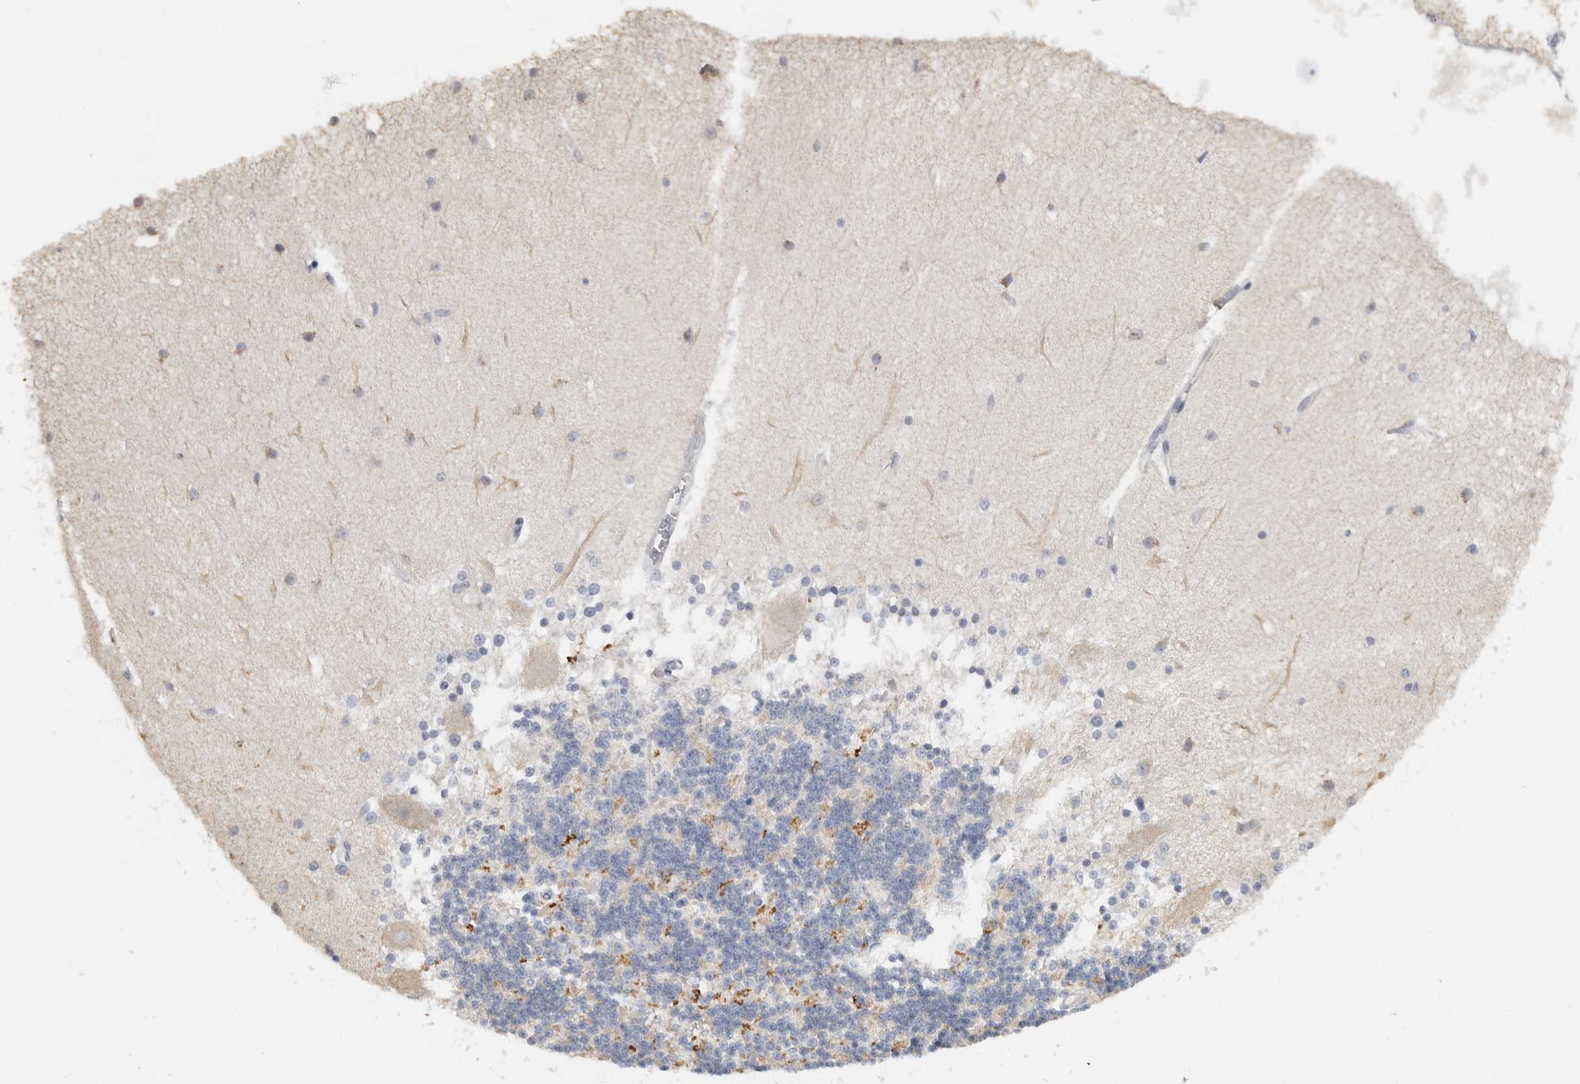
{"staining": {"intensity": "negative", "quantity": "none", "location": "none"}, "tissue": "cerebellum", "cell_type": "Cells in granular layer", "image_type": "normal", "snomed": [{"axis": "morphology", "description": "Normal tissue, NOS"}, {"axis": "topography", "description": "Cerebellum"}], "caption": "IHC image of normal cerebellum: cerebellum stained with DAB exhibits no significant protein expression in cells in granular layer.", "gene": "PAM", "patient": {"sex": "female", "age": 54}}